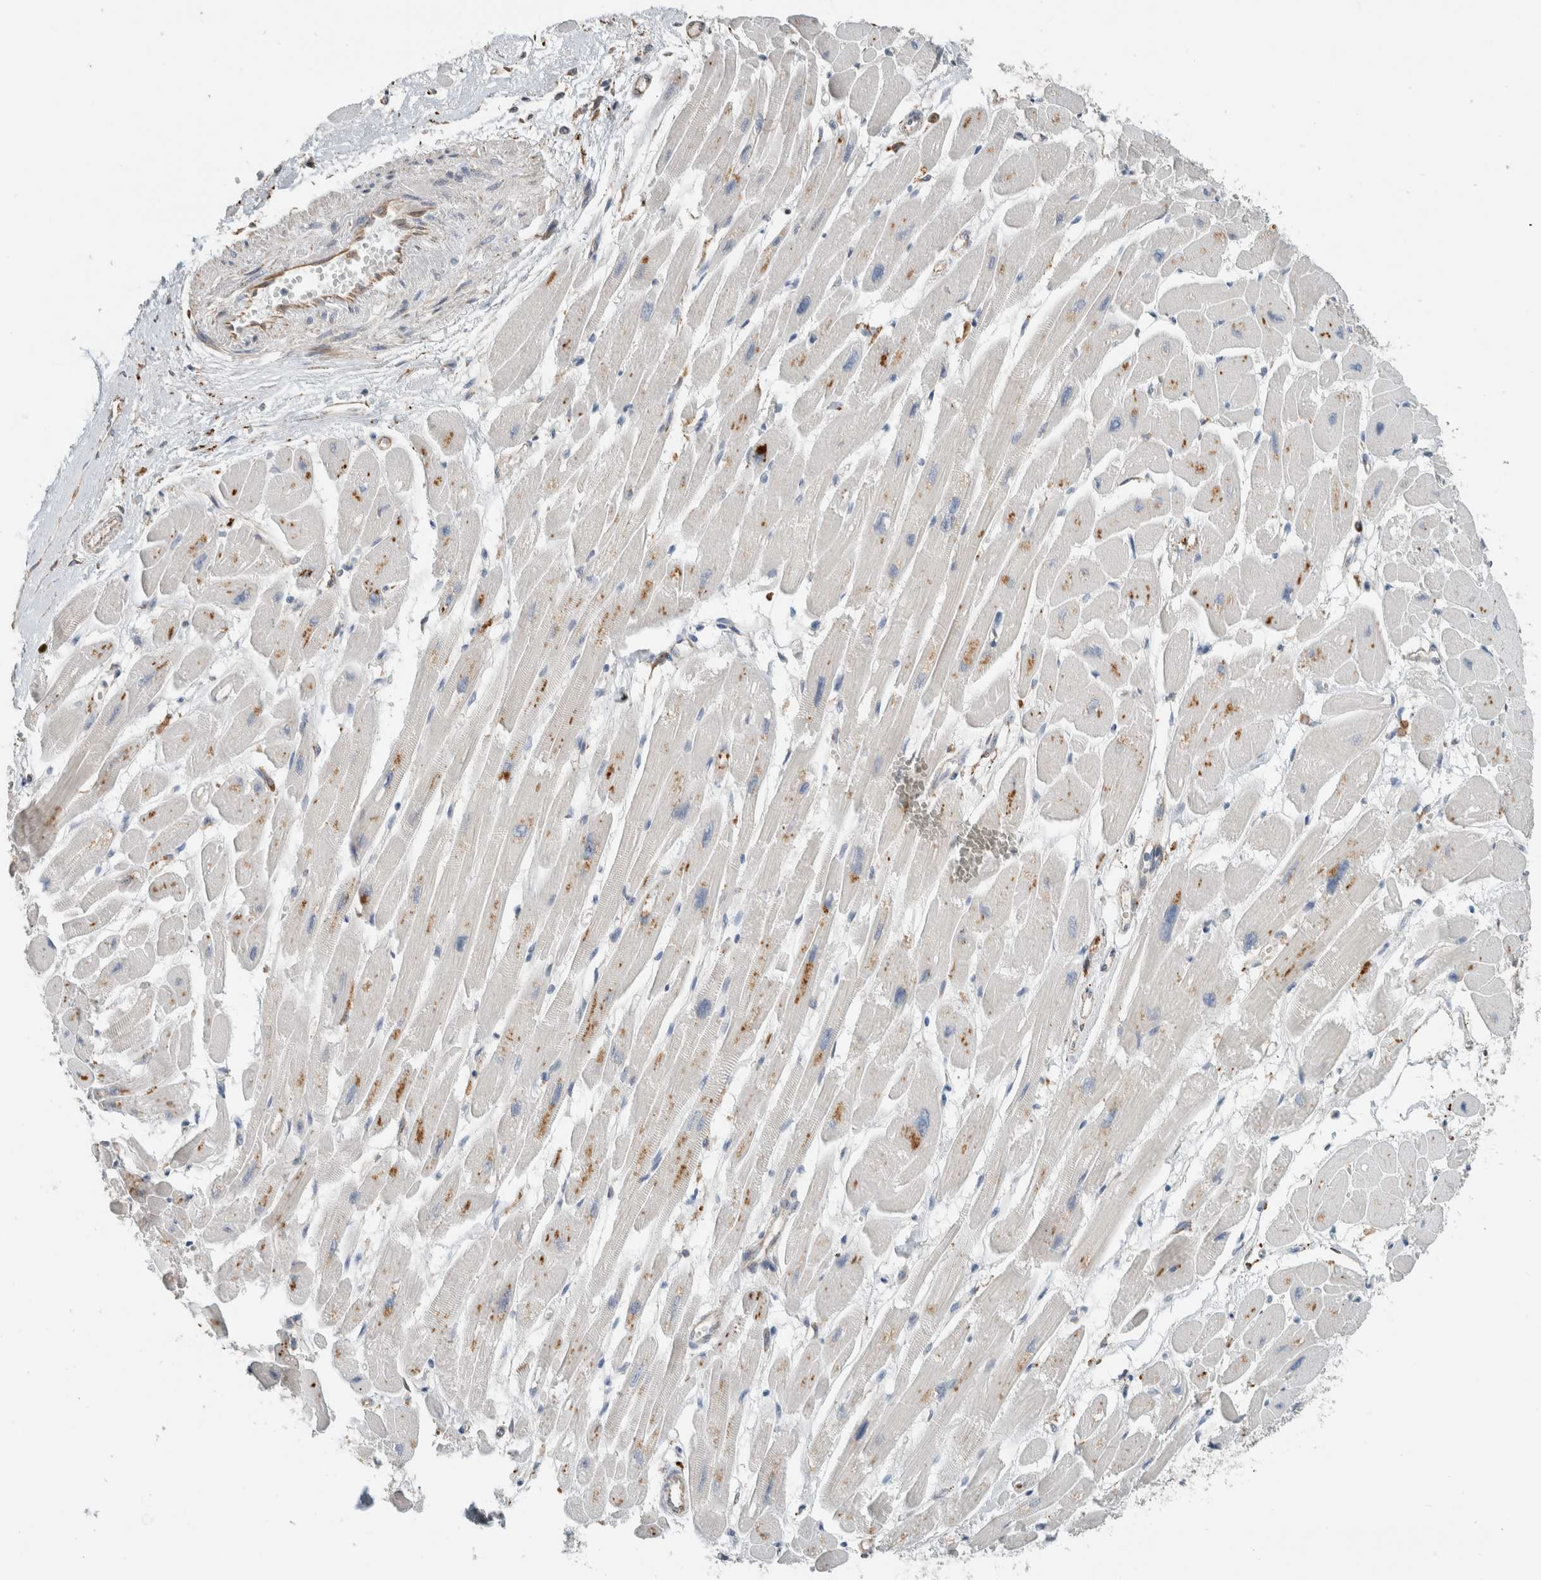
{"staining": {"intensity": "weak", "quantity": "<25%", "location": "cytoplasmic/membranous"}, "tissue": "heart muscle", "cell_type": "Cardiomyocytes", "image_type": "normal", "snomed": [{"axis": "morphology", "description": "Normal tissue, NOS"}, {"axis": "topography", "description": "Heart"}], "caption": "A photomicrograph of human heart muscle is negative for staining in cardiomyocytes. (DAB immunohistochemistry with hematoxylin counter stain).", "gene": "LY86", "patient": {"sex": "female", "age": 54}}